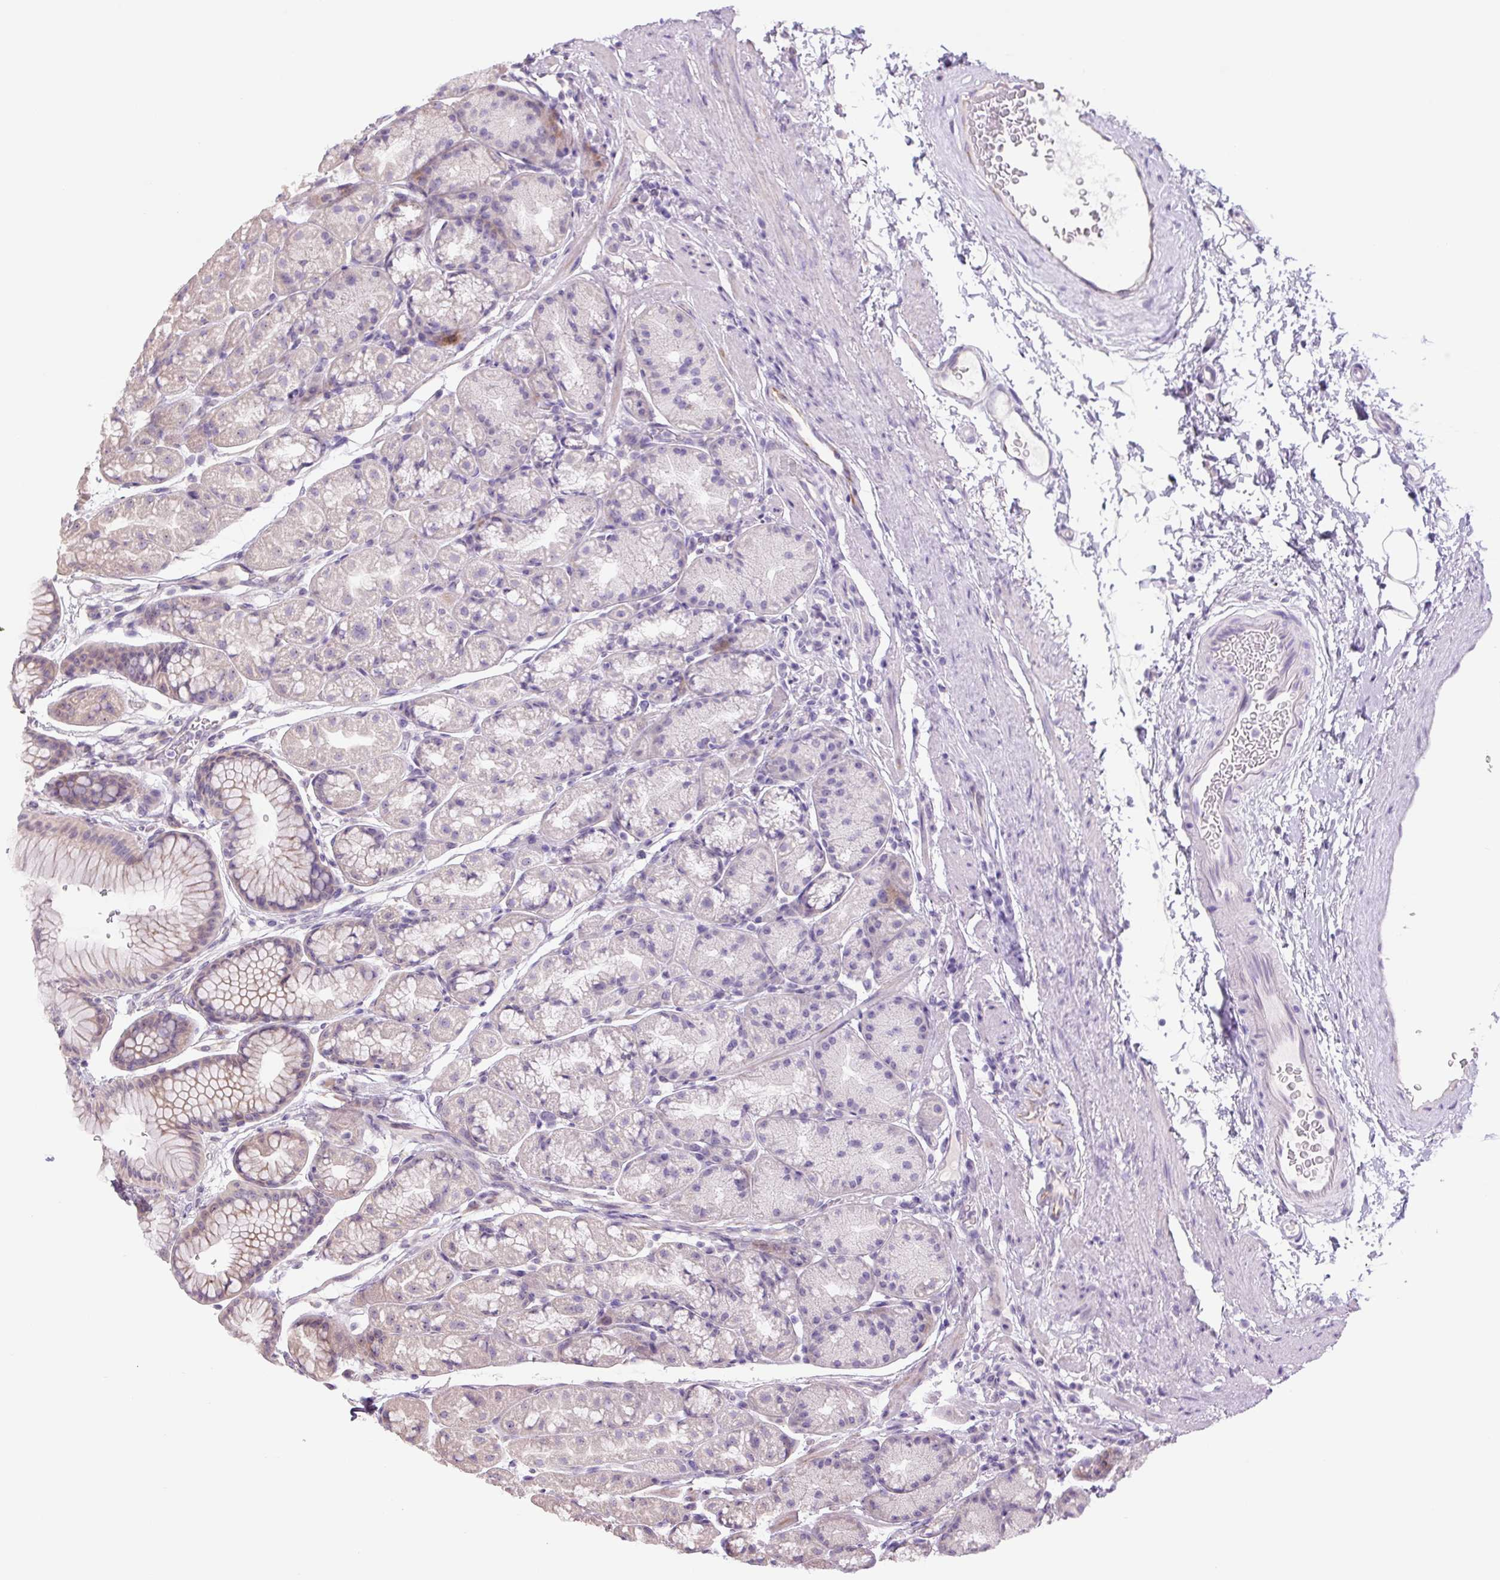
{"staining": {"intensity": "moderate", "quantity": "<25%", "location": "cytoplasmic/membranous"}, "tissue": "stomach", "cell_type": "Glandular cells", "image_type": "normal", "snomed": [{"axis": "morphology", "description": "Normal tissue, NOS"}, {"axis": "topography", "description": "Stomach, lower"}], "caption": "Stomach stained for a protein (brown) reveals moderate cytoplasmic/membranous positive positivity in about <25% of glandular cells.", "gene": "PLA2G4A", "patient": {"sex": "male", "age": 67}}